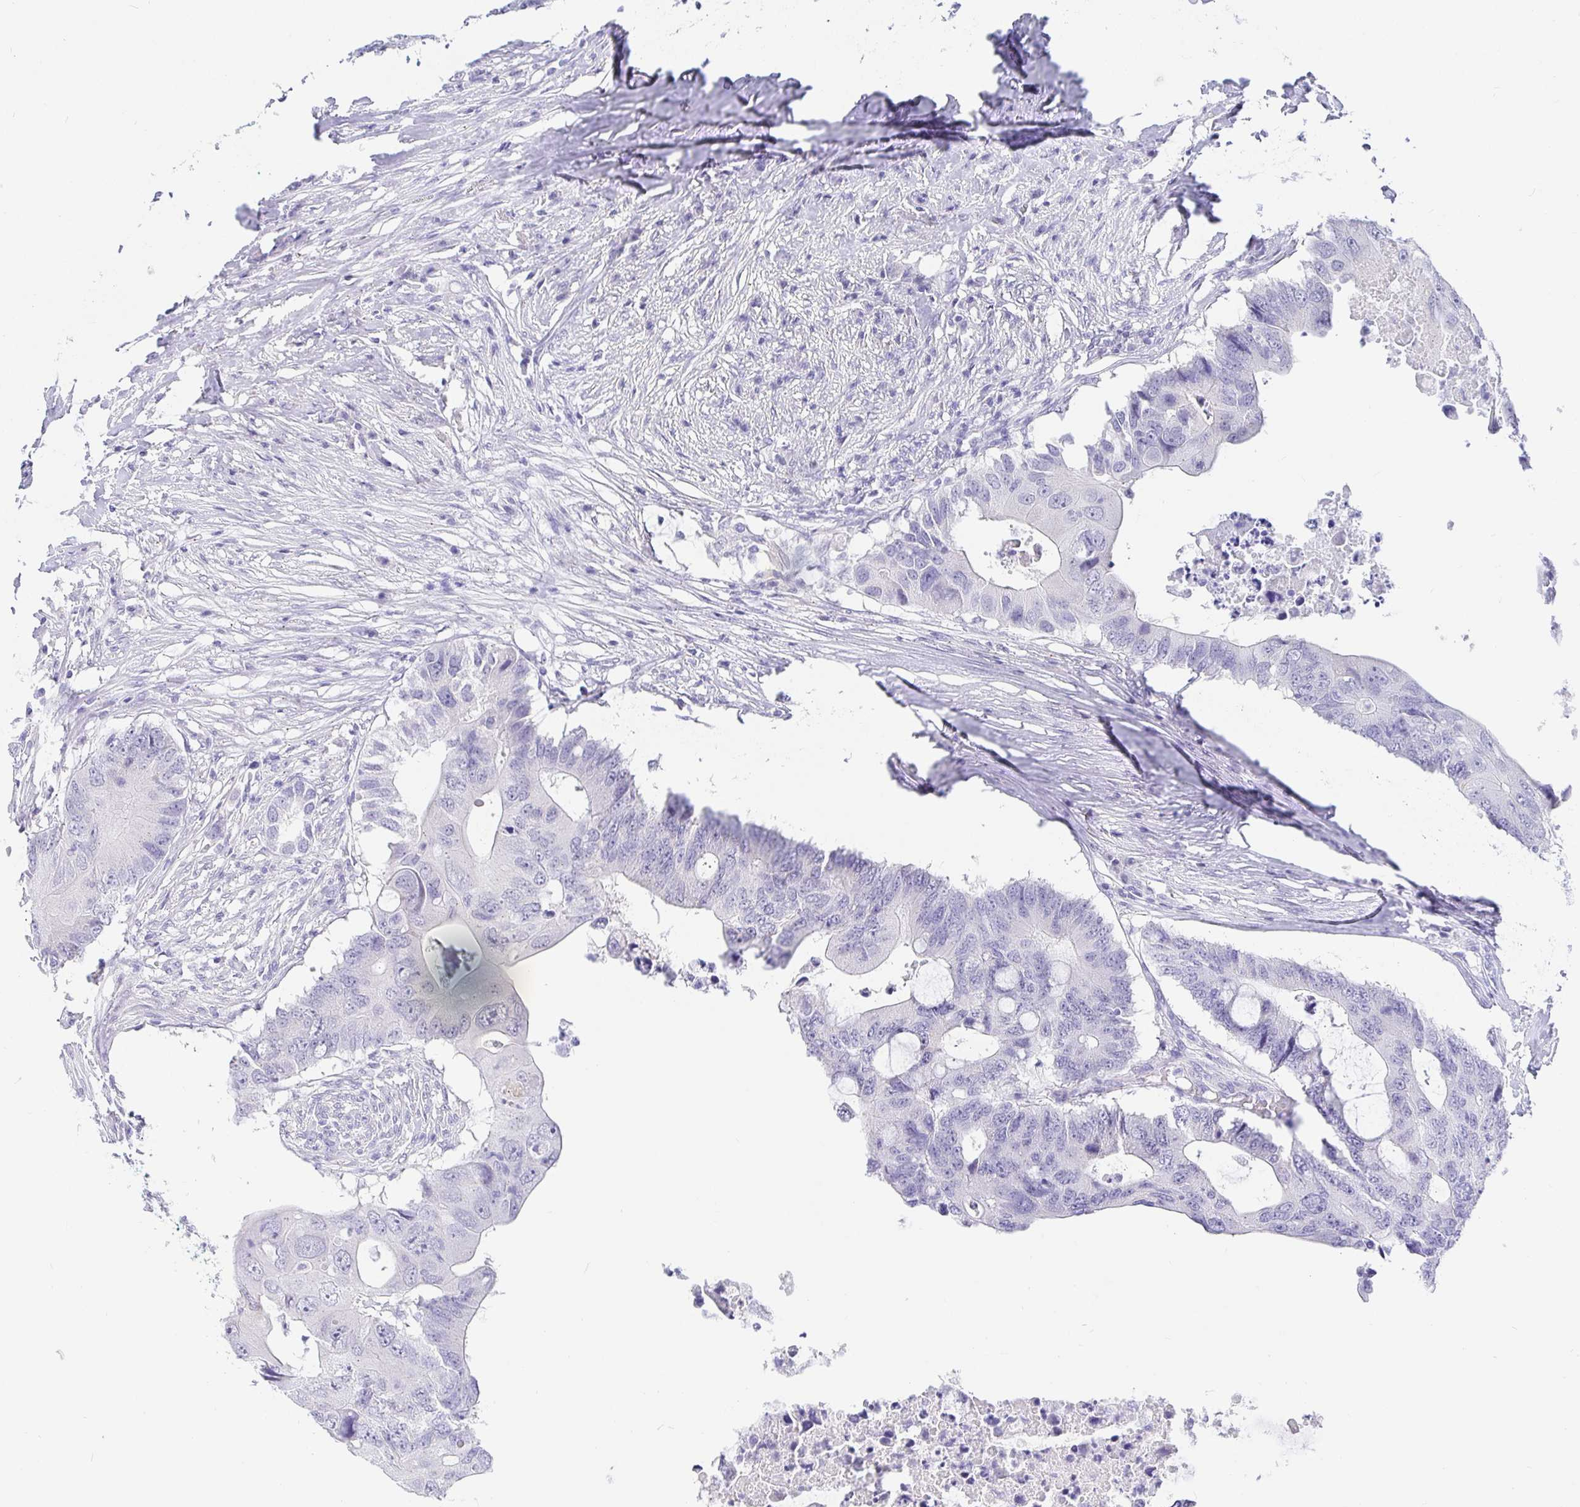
{"staining": {"intensity": "negative", "quantity": "none", "location": "none"}, "tissue": "colorectal cancer", "cell_type": "Tumor cells", "image_type": "cancer", "snomed": [{"axis": "morphology", "description": "Adenocarcinoma, NOS"}, {"axis": "topography", "description": "Colon"}], "caption": "The image shows no significant expression in tumor cells of colorectal cancer (adenocarcinoma). Brightfield microscopy of immunohistochemistry stained with DAB (brown) and hematoxylin (blue), captured at high magnification.", "gene": "EZHIP", "patient": {"sex": "male", "age": 71}}